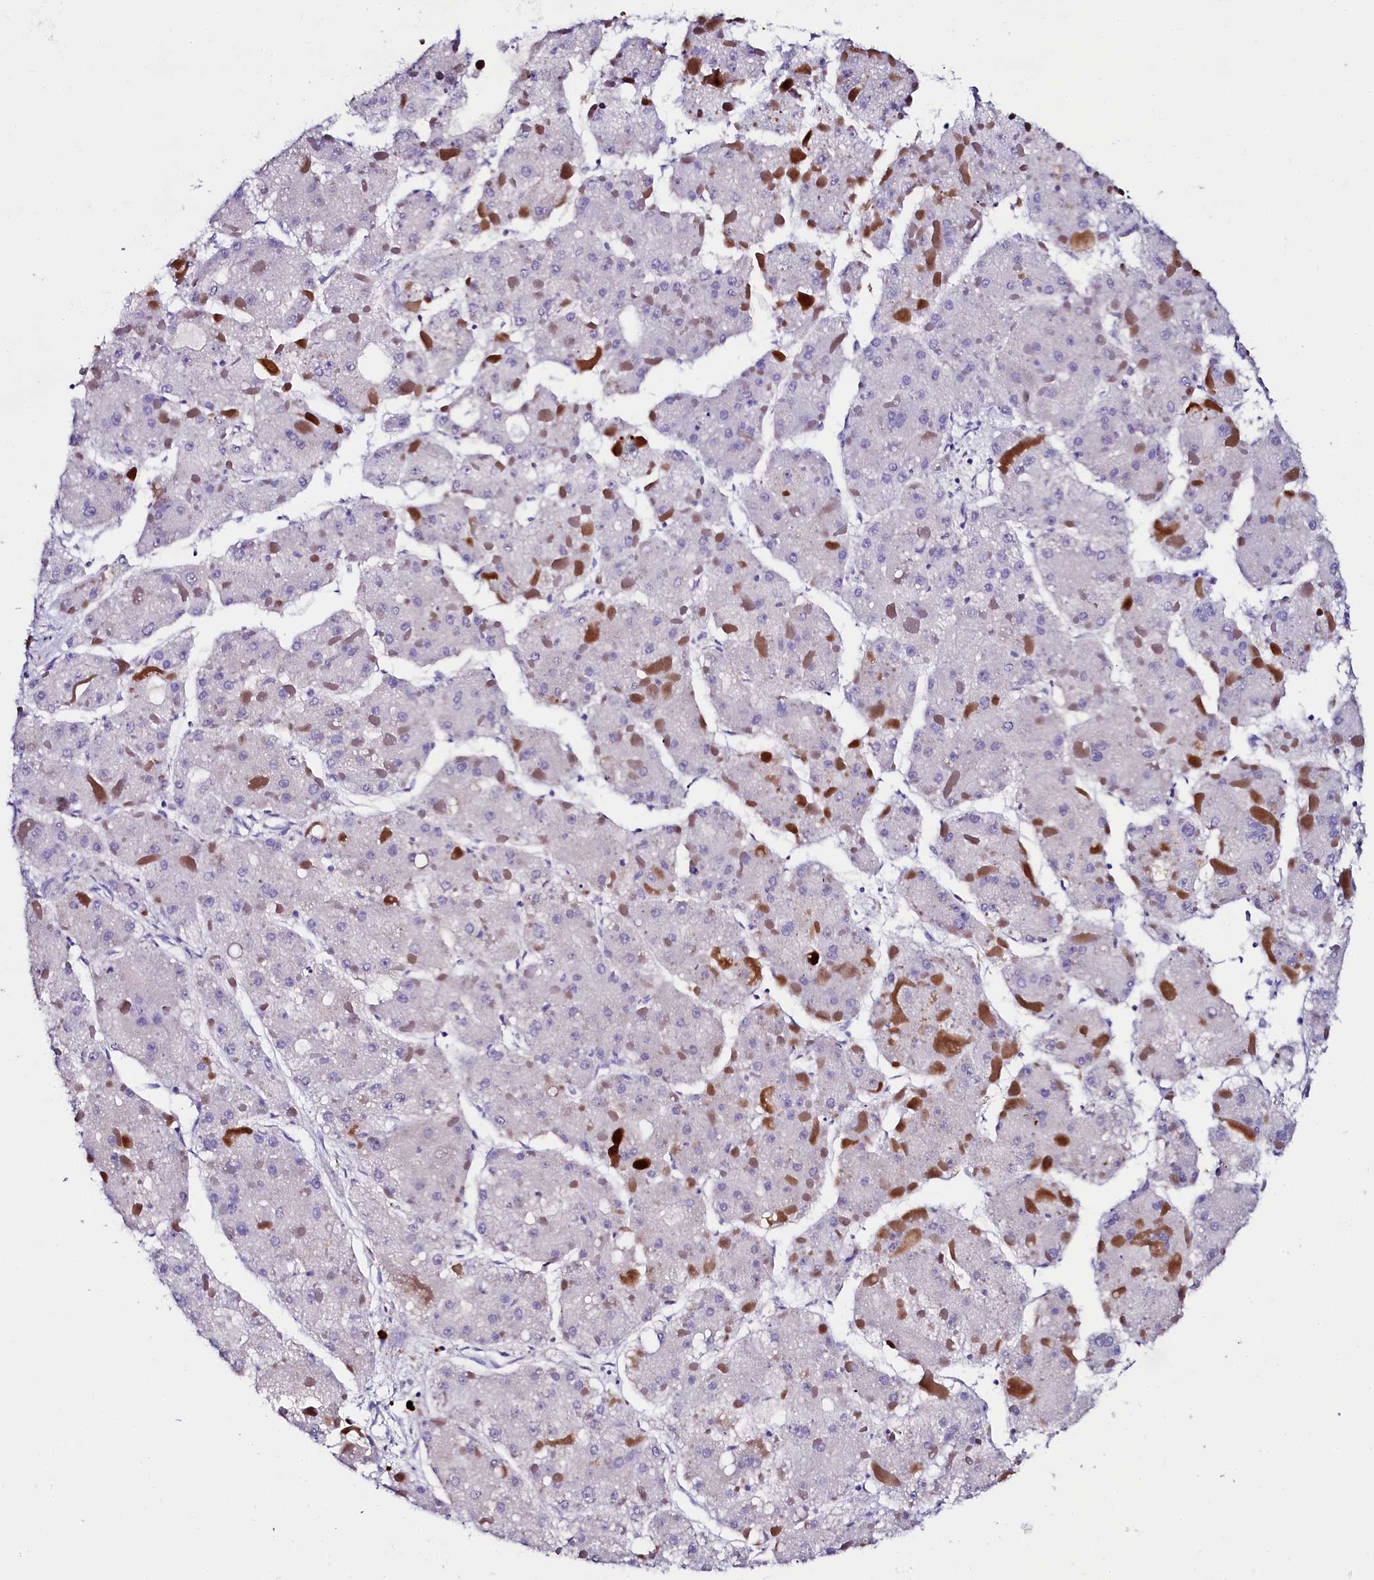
{"staining": {"intensity": "negative", "quantity": "none", "location": "none"}, "tissue": "liver cancer", "cell_type": "Tumor cells", "image_type": "cancer", "snomed": [{"axis": "morphology", "description": "Carcinoma, Hepatocellular, NOS"}, {"axis": "topography", "description": "Liver"}], "caption": "DAB (3,3'-diaminobenzidine) immunohistochemical staining of human hepatocellular carcinoma (liver) shows no significant staining in tumor cells.", "gene": "OTOL1", "patient": {"sex": "female", "age": 73}}